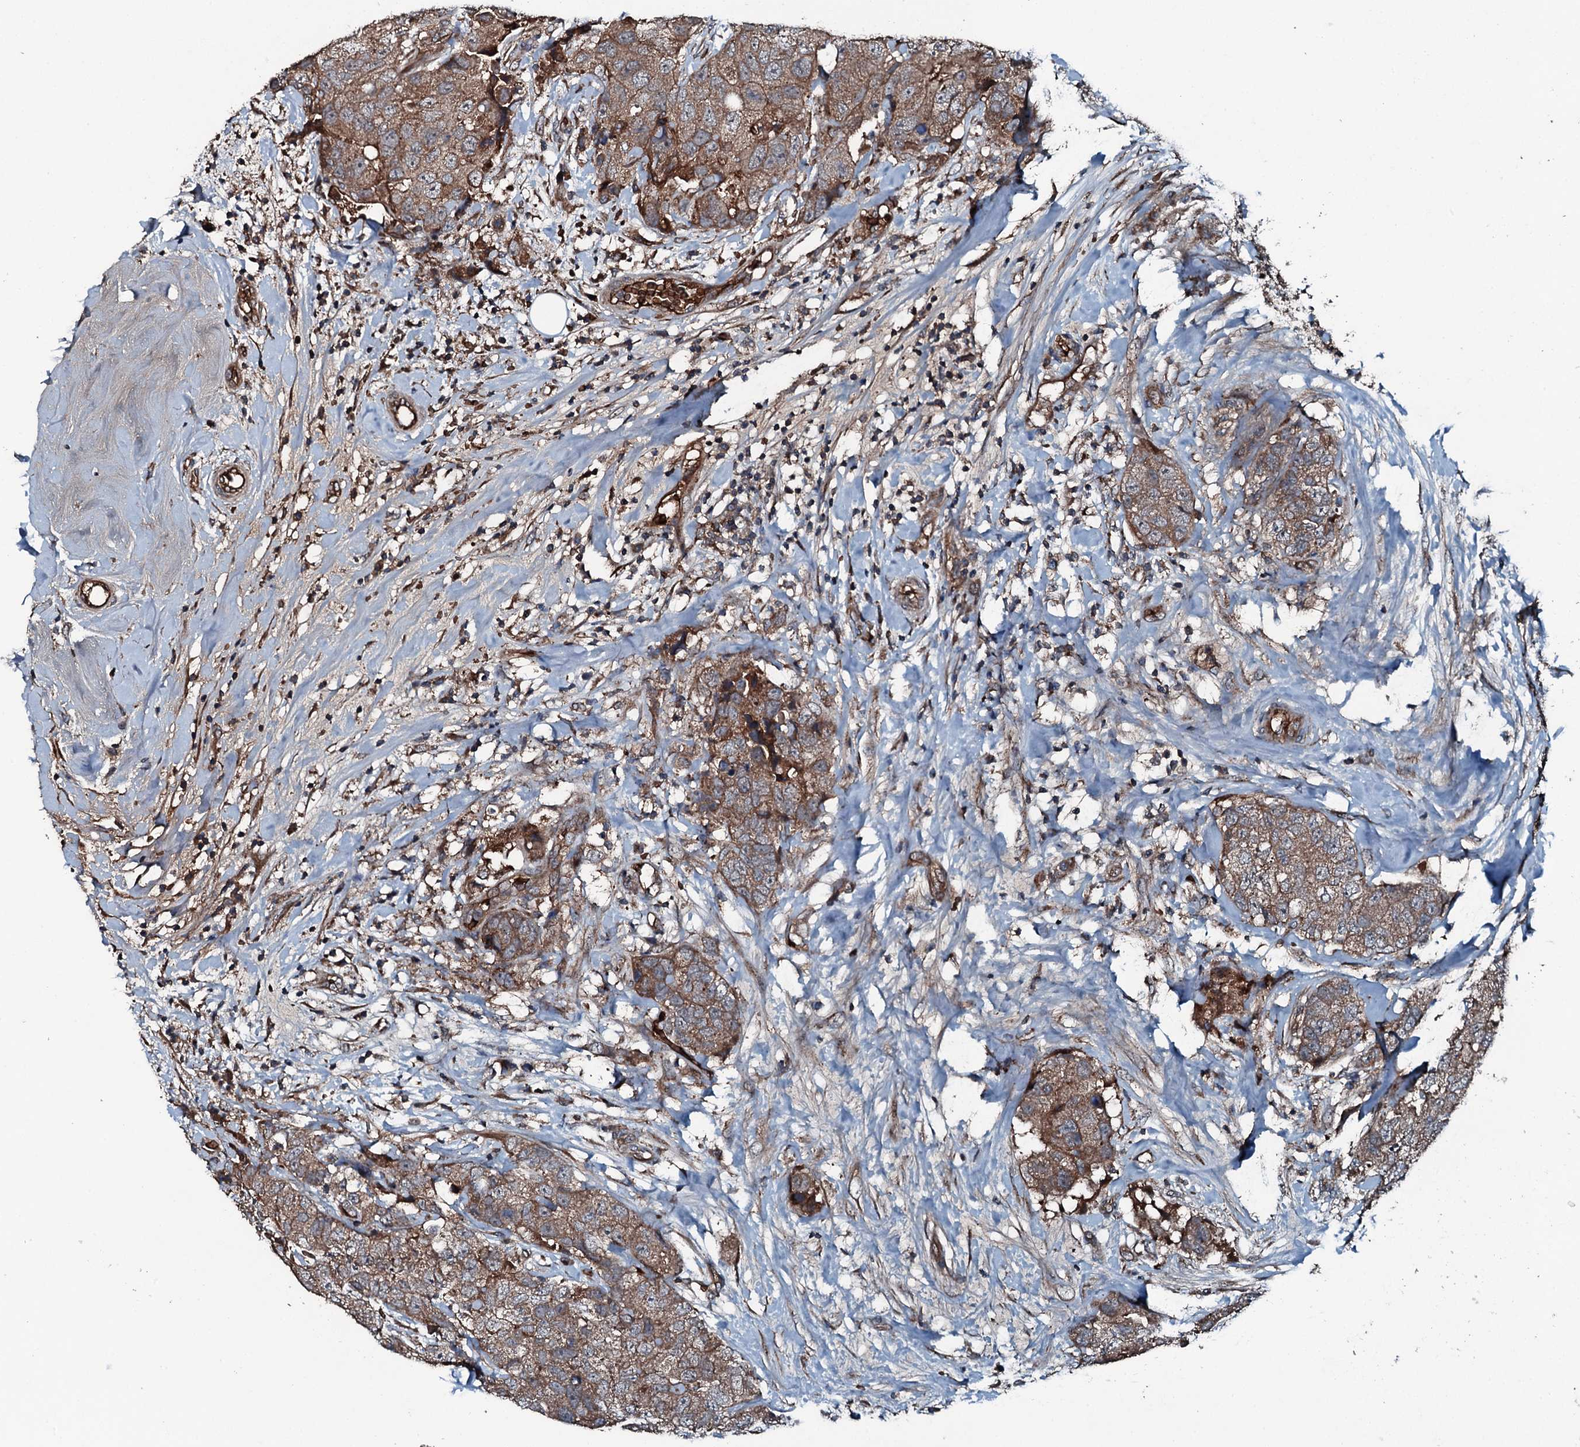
{"staining": {"intensity": "moderate", "quantity": ">75%", "location": "cytoplasmic/membranous"}, "tissue": "breast cancer", "cell_type": "Tumor cells", "image_type": "cancer", "snomed": [{"axis": "morphology", "description": "Duct carcinoma"}, {"axis": "topography", "description": "Breast"}], "caption": "Protein analysis of breast cancer (intraductal carcinoma) tissue shows moderate cytoplasmic/membranous expression in about >75% of tumor cells.", "gene": "TRIM7", "patient": {"sex": "female", "age": 62}}